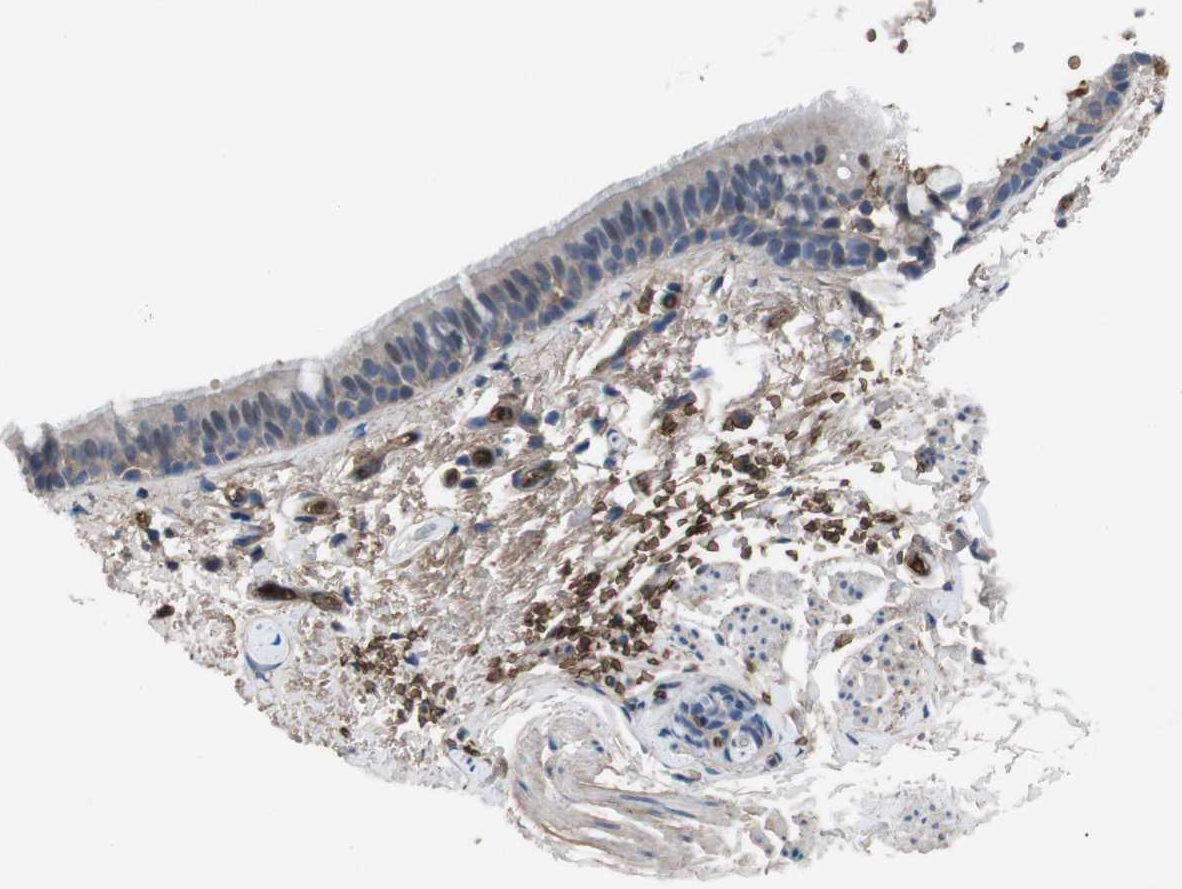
{"staining": {"intensity": "weak", "quantity": "<25%", "location": "nuclear"}, "tissue": "bronchus", "cell_type": "Respiratory epithelial cells", "image_type": "normal", "snomed": [{"axis": "morphology", "description": "Normal tissue, NOS"}, {"axis": "morphology", "description": "Malignant melanoma, Metastatic site"}, {"axis": "topography", "description": "Bronchus"}, {"axis": "topography", "description": "Lung"}], "caption": "High magnification brightfield microscopy of benign bronchus stained with DAB (brown) and counterstained with hematoxylin (blue): respiratory epithelial cells show no significant positivity.", "gene": "SPTB", "patient": {"sex": "male", "age": 64}}